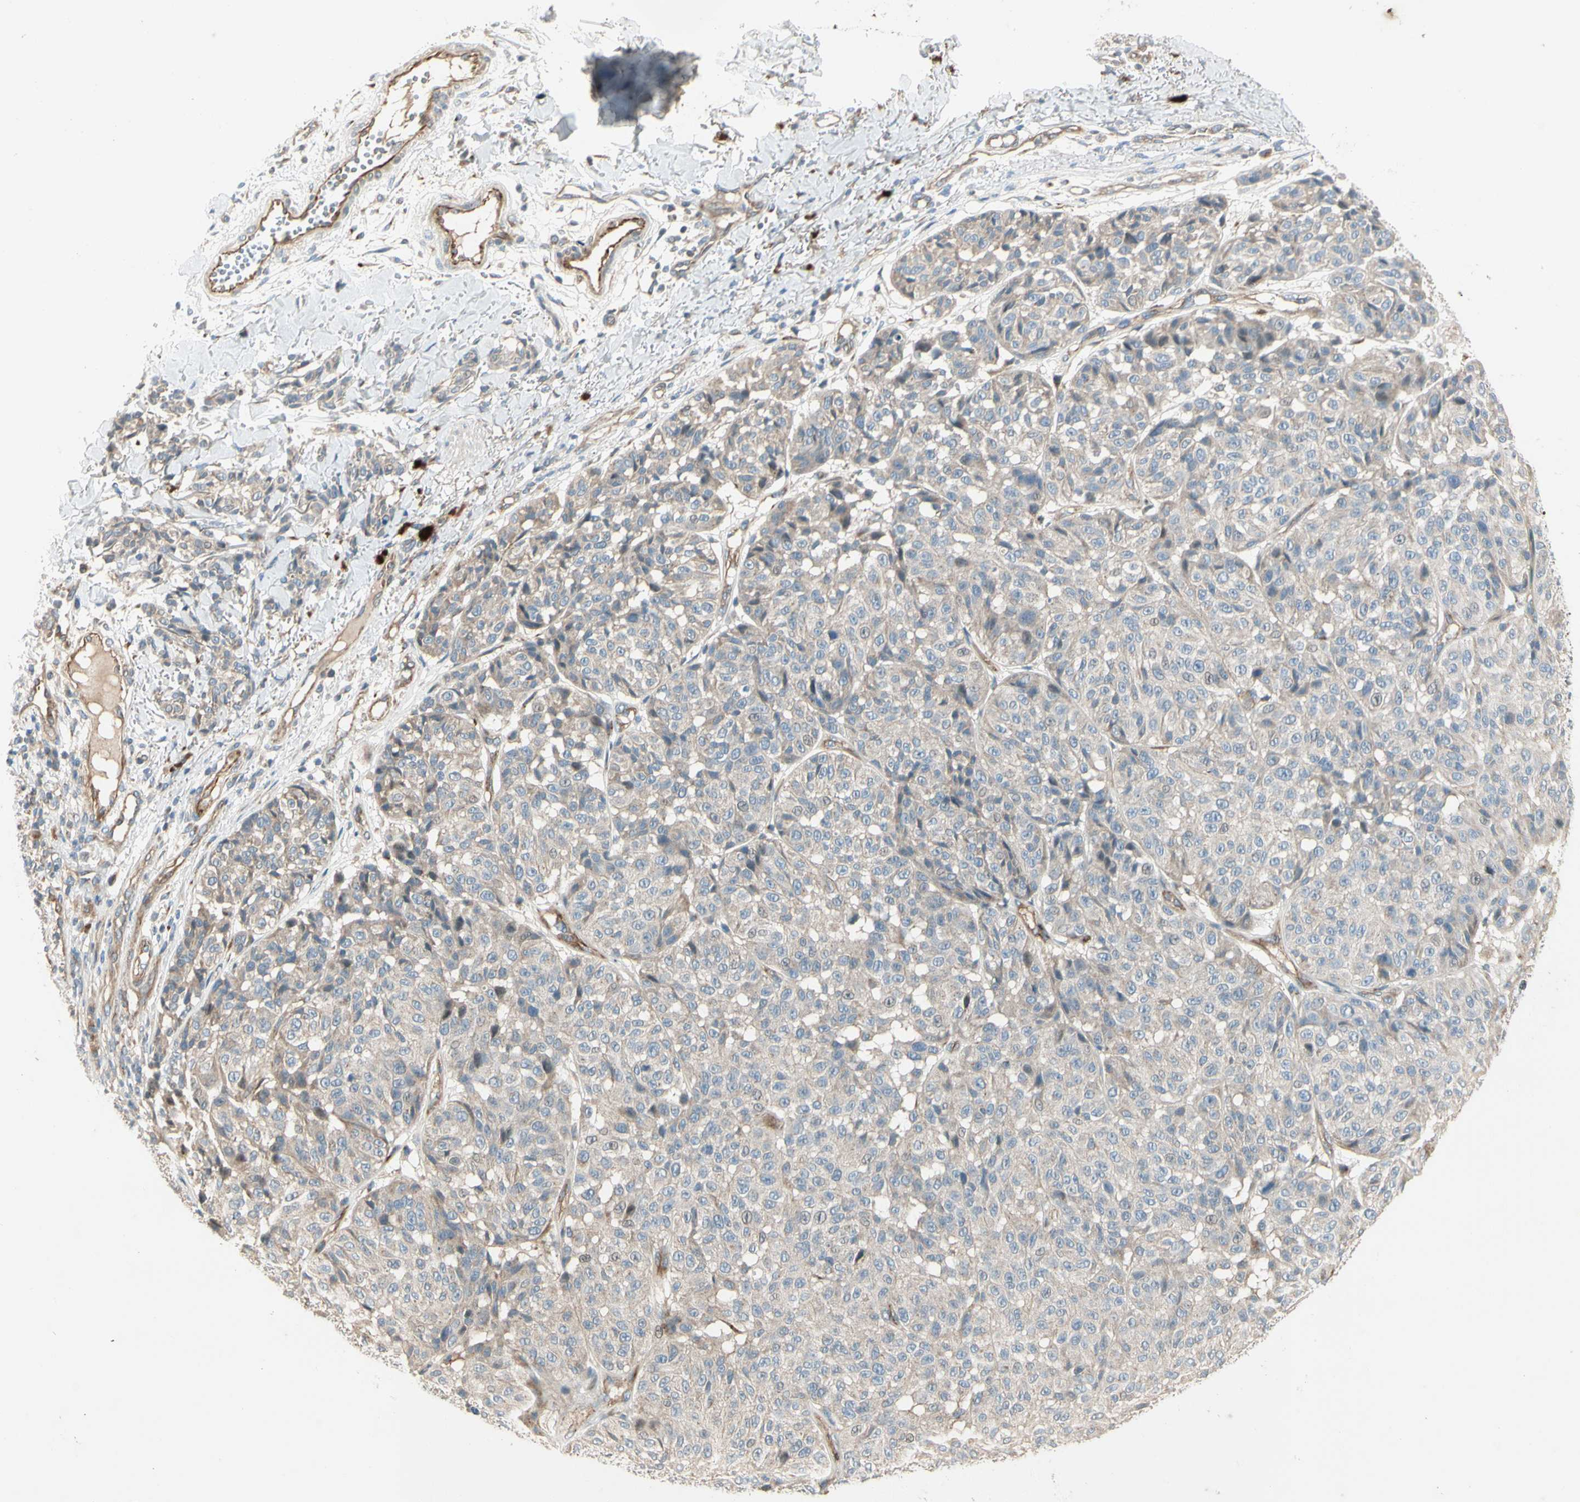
{"staining": {"intensity": "weak", "quantity": ">75%", "location": "cytoplasmic/membranous"}, "tissue": "melanoma", "cell_type": "Tumor cells", "image_type": "cancer", "snomed": [{"axis": "morphology", "description": "Malignant melanoma, NOS"}, {"axis": "topography", "description": "Skin"}], "caption": "A micrograph of malignant melanoma stained for a protein reveals weak cytoplasmic/membranous brown staining in tumor cells.", "gene": "ABCA3", "patient": {"sex": "female", "age": 46}}